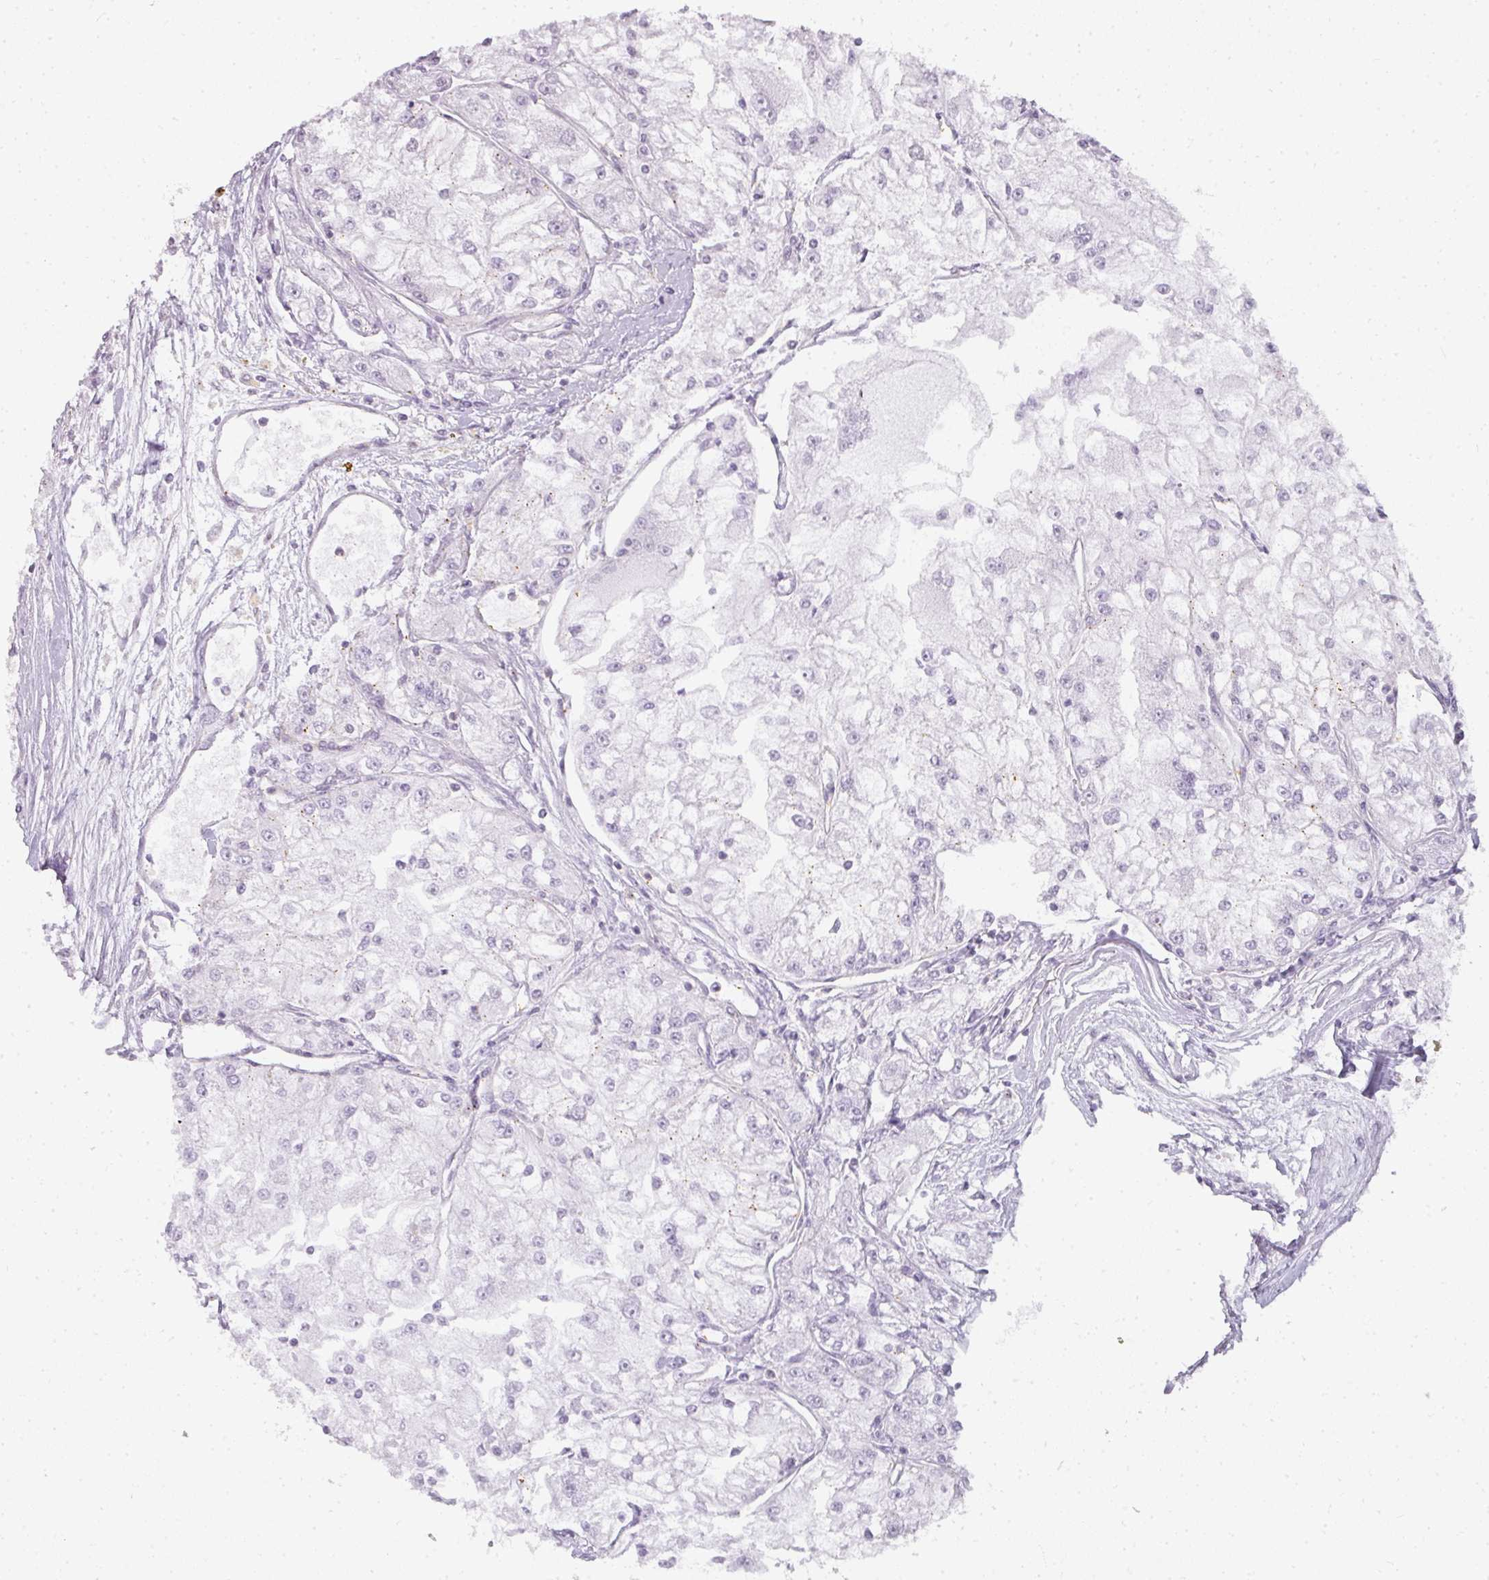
{"staining": {"intensity": "negative", "quantity": "none", "location": "none"}, "tissue": "renal cancer", "cell_type": "Tumor cells", "image_type": "cancer", "snomed": [{"axis": "morphology", "description": "Adenocarcinoma, NOS"}, {"axis": "topography", "description": "Kidney"}], "caption": "A photomicrograph of human renal adenocarcinoma is negative for staining in tumor cells.", "gene": "TMEM42", "patient": {"sex": "female", "age": 72}}